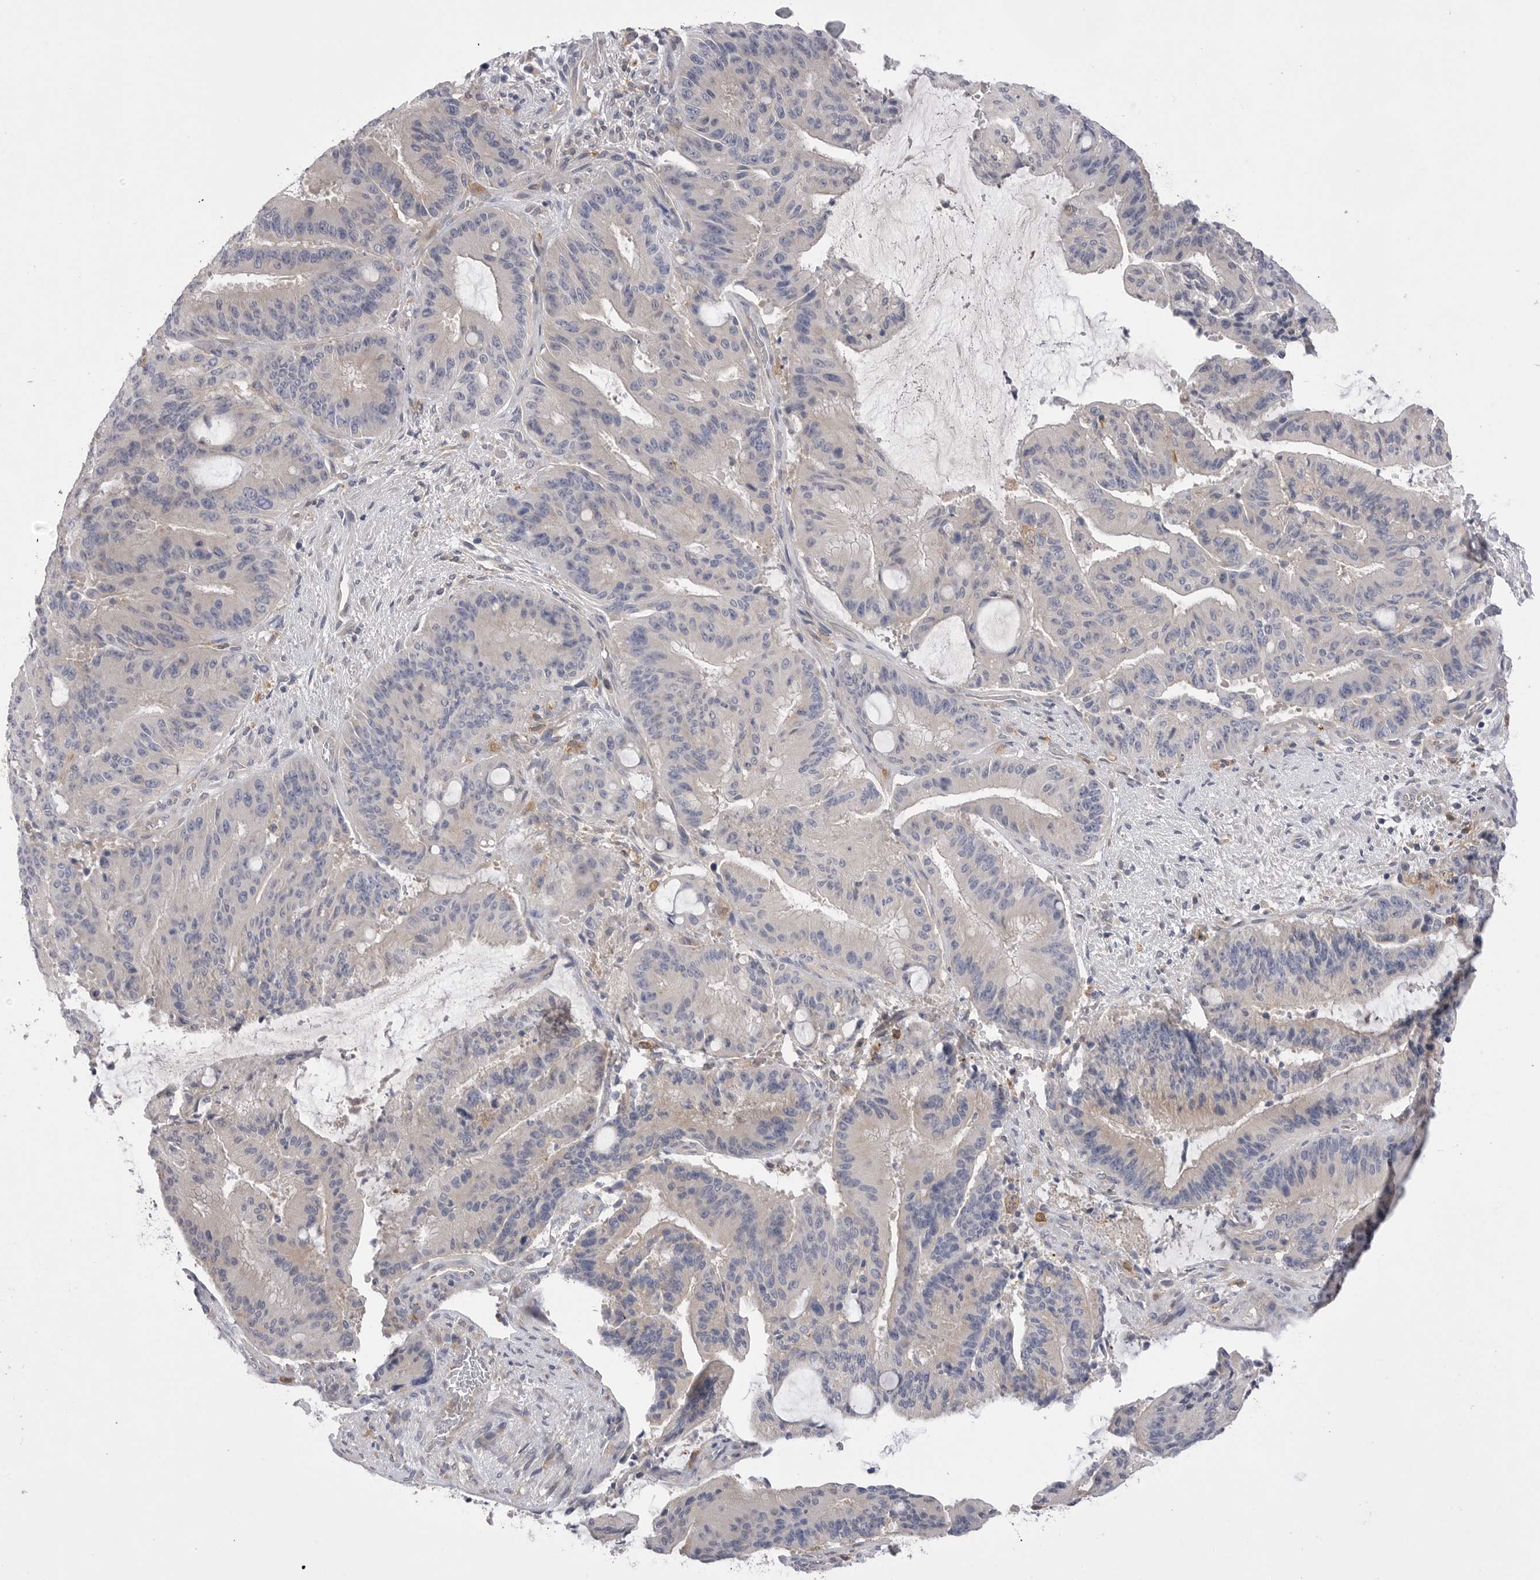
{"staining": {"intensity": "negative", "quantity": "none", "location": "none"}, "tissue": "liver cancer", "cell_type": "Tumor cells", "image_type": "cancer", "snomed": [{"axis": "morphology", "description": "Normal tissue, NOS"}, {"axis": "morphology", "description": "Cholangiocarcinoma"}, {"axis": "topography", "description": "Liver"}, {"axis": "topography", "description": "Peripheral nerve tissue"}], "caption": "DAB (3,3'-diaminobenzidine) immunohistochemical staining of liver cancer reveals no significant expression in tumor cells.", "gene": "VAC14", "patient": {"sex": "female", "age": 73}}